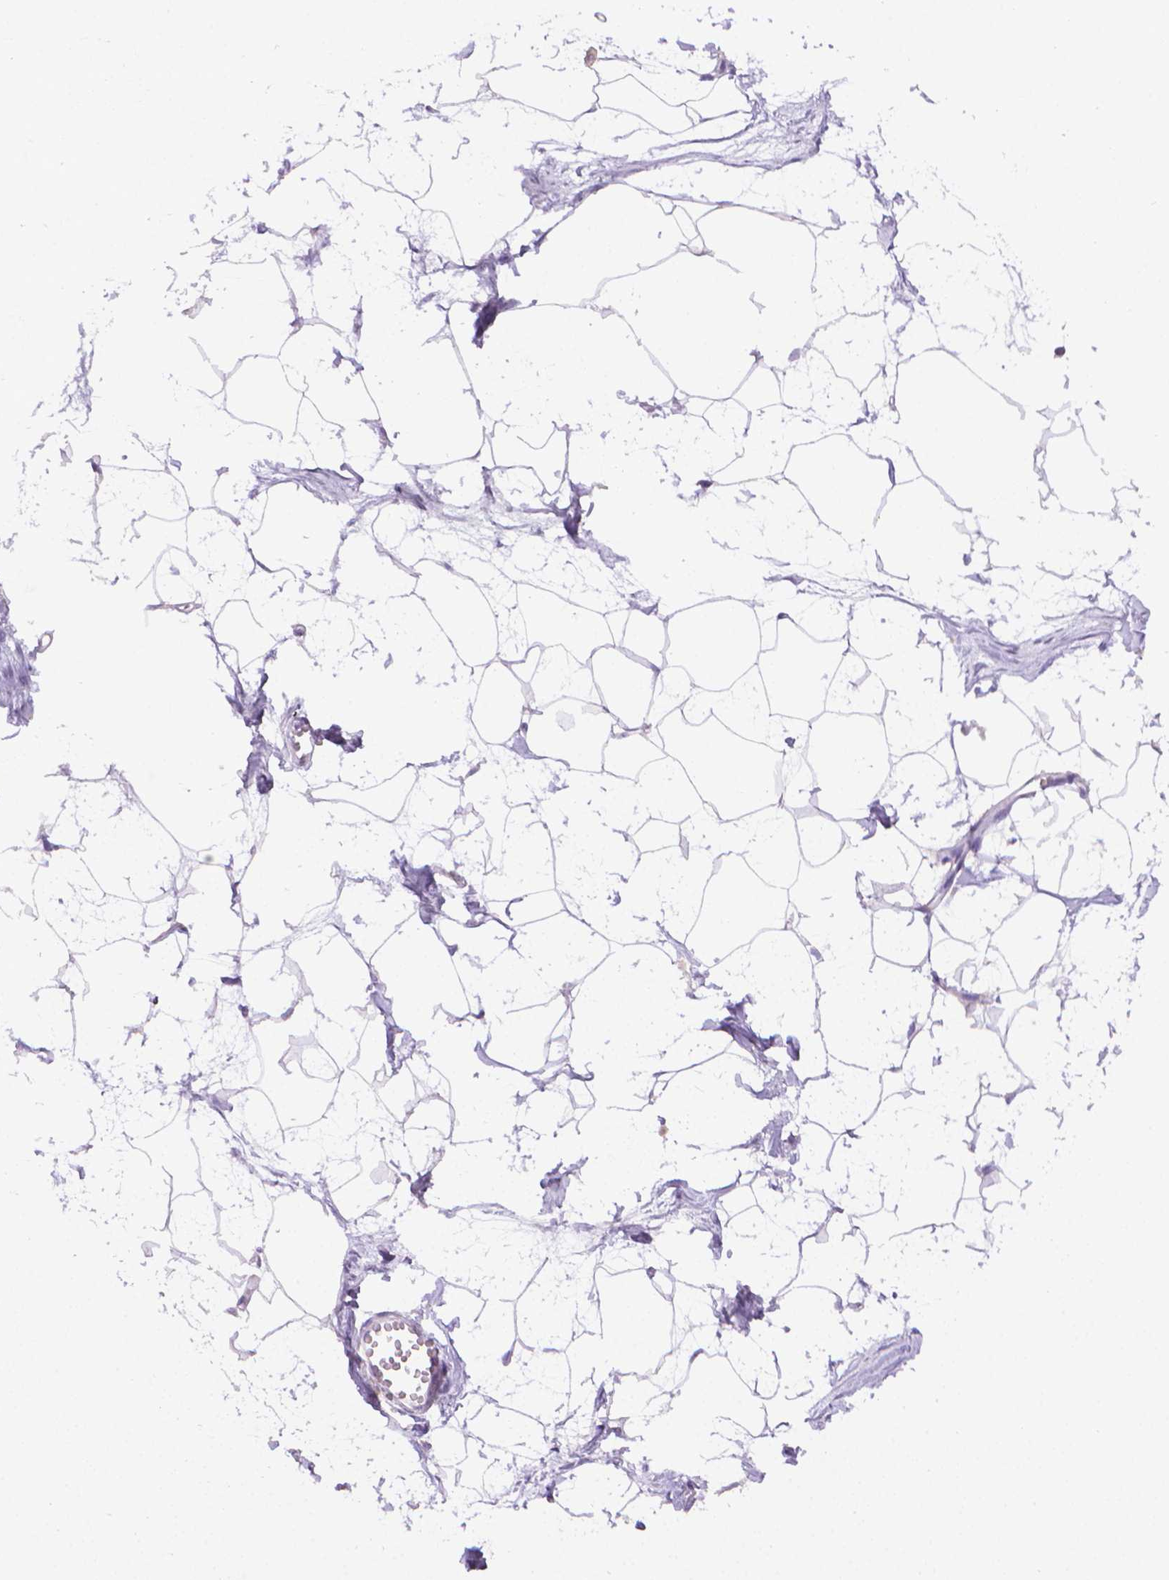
{"staining": {"intensity": "negative", "quantity": "none", "location": "none"}, "tissue": "breast", "cell_type": "Adipocytes", "image_type": "normal", "snomed": [{"axis": "morphology", "description": "Normal tissue, NOS"}, {"axis": "topography", "description": "Breast"}], "caption": "There is no significant expression in adipocytes of breast. (DAB (3,3'-diaminobenzidine) immunohistochemistry, high magnification).", "gene": "CDKN2D", "patient": {"sex": "female", "age": 45}}